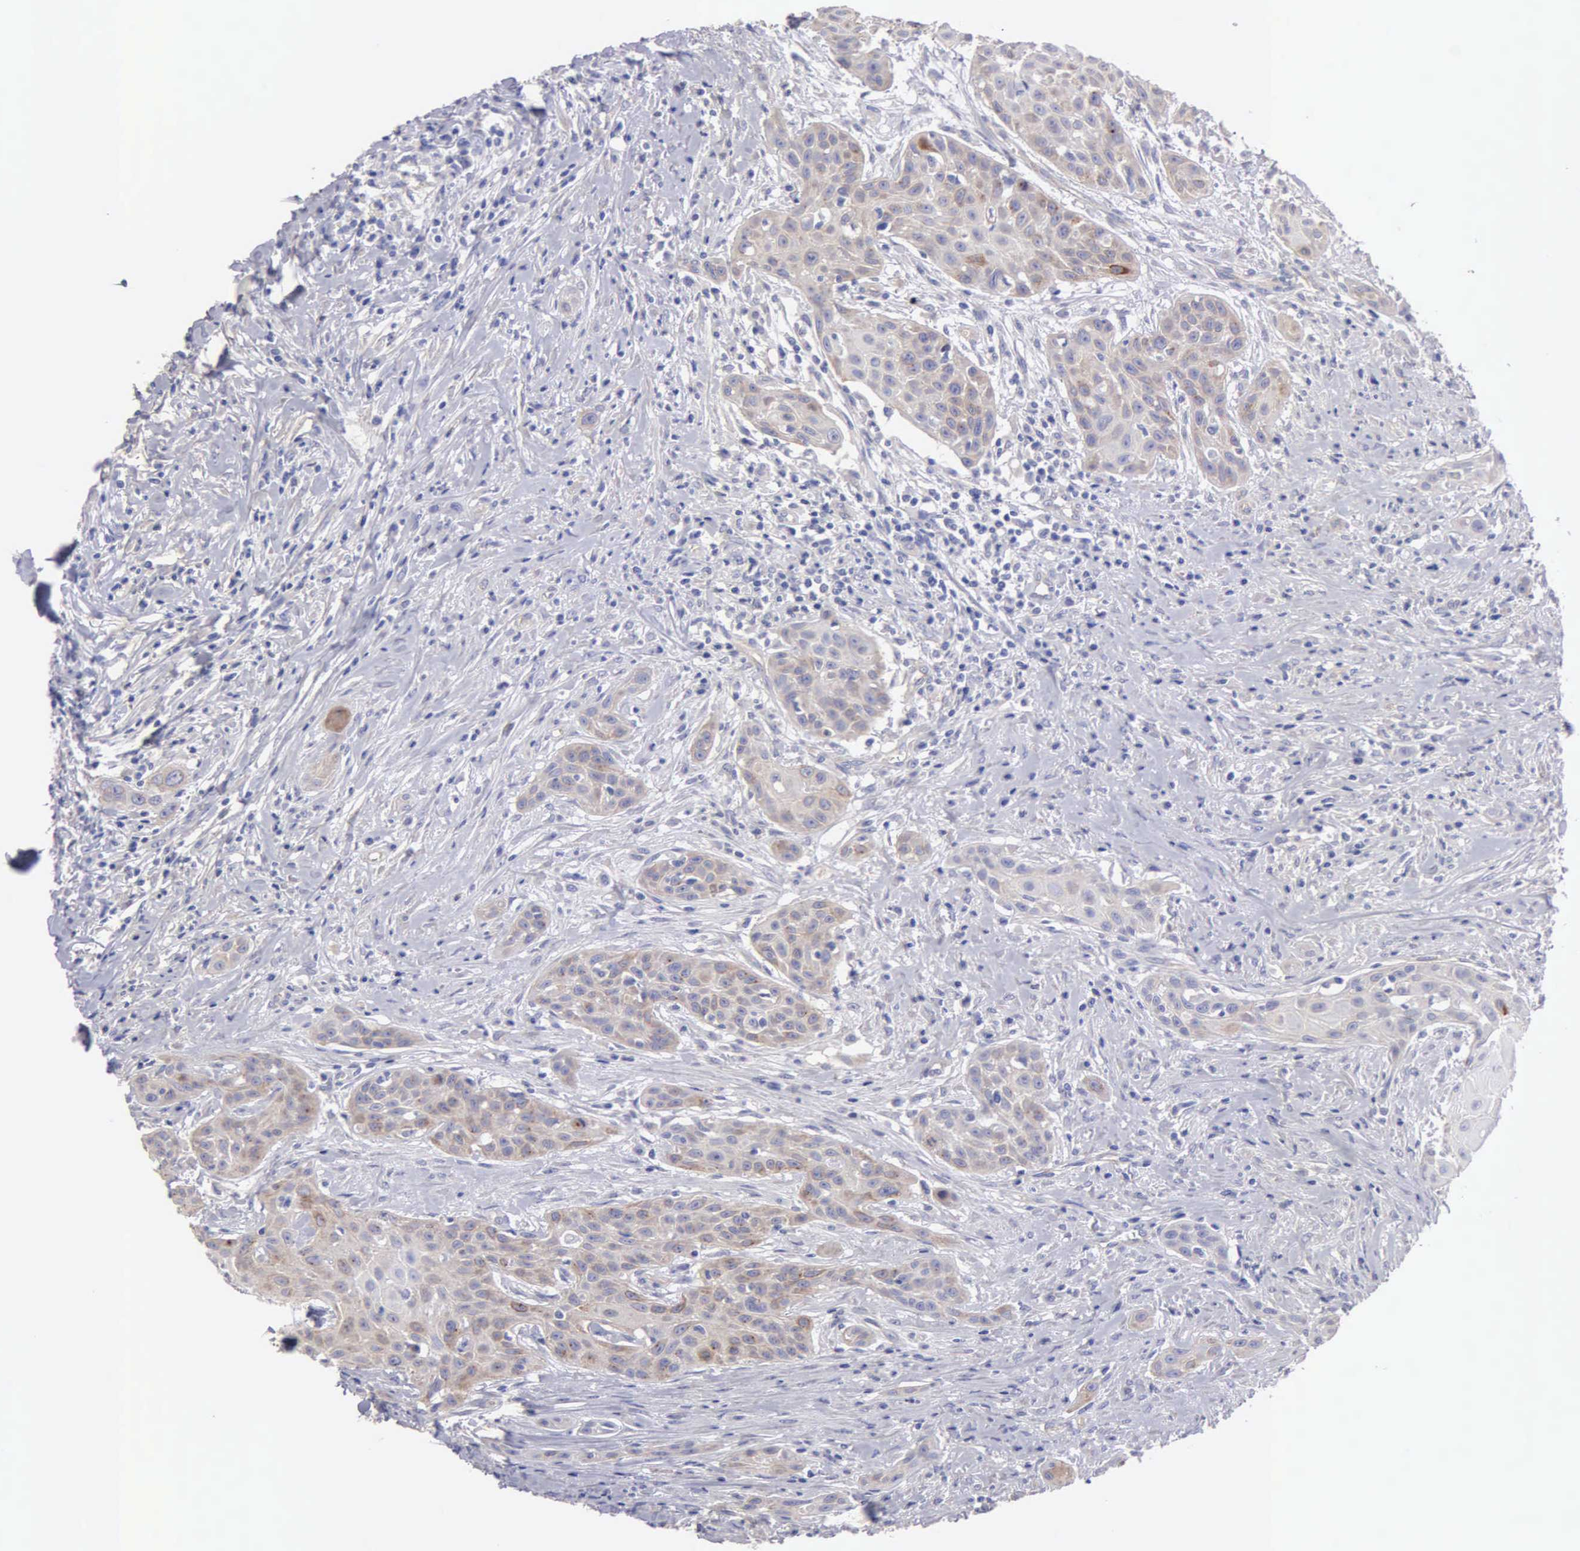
{"staining": {"intensity": "weak", "quantity": "25%-75%", "location": "cytoplasmic/membranous"}, "tissue": "head and neck cancer", "cell_type": "Tumor cells", "image_type": "cancer", "snomed": [{"axis": "morphology", "description": "Squamous cell carcinoma, NOS"}, {"axis": "morphology", "description": "Squamous cell carcinoma, metastatic, NOS"}, {"axis": "topography", "description": "Lymph node"}, {"axis": "topography", "description": "Salivary gland"}, {"axis": "topography", "description": "Head-Neck"}], "caption": "Head and neck cancer (squamous cell carcinoma) stained for a protein reveals weak cytoplasmic/membranous positivity in tumor cells. The staining was performed using DAB (3,3'-diaminobenzidine) to visualize the protein expression in brown, while the nuclei were stained in blue with hematoxylin (Magnification: 20x).", "gene": "APP", "patient": {"sex": "female", "age": 74}}